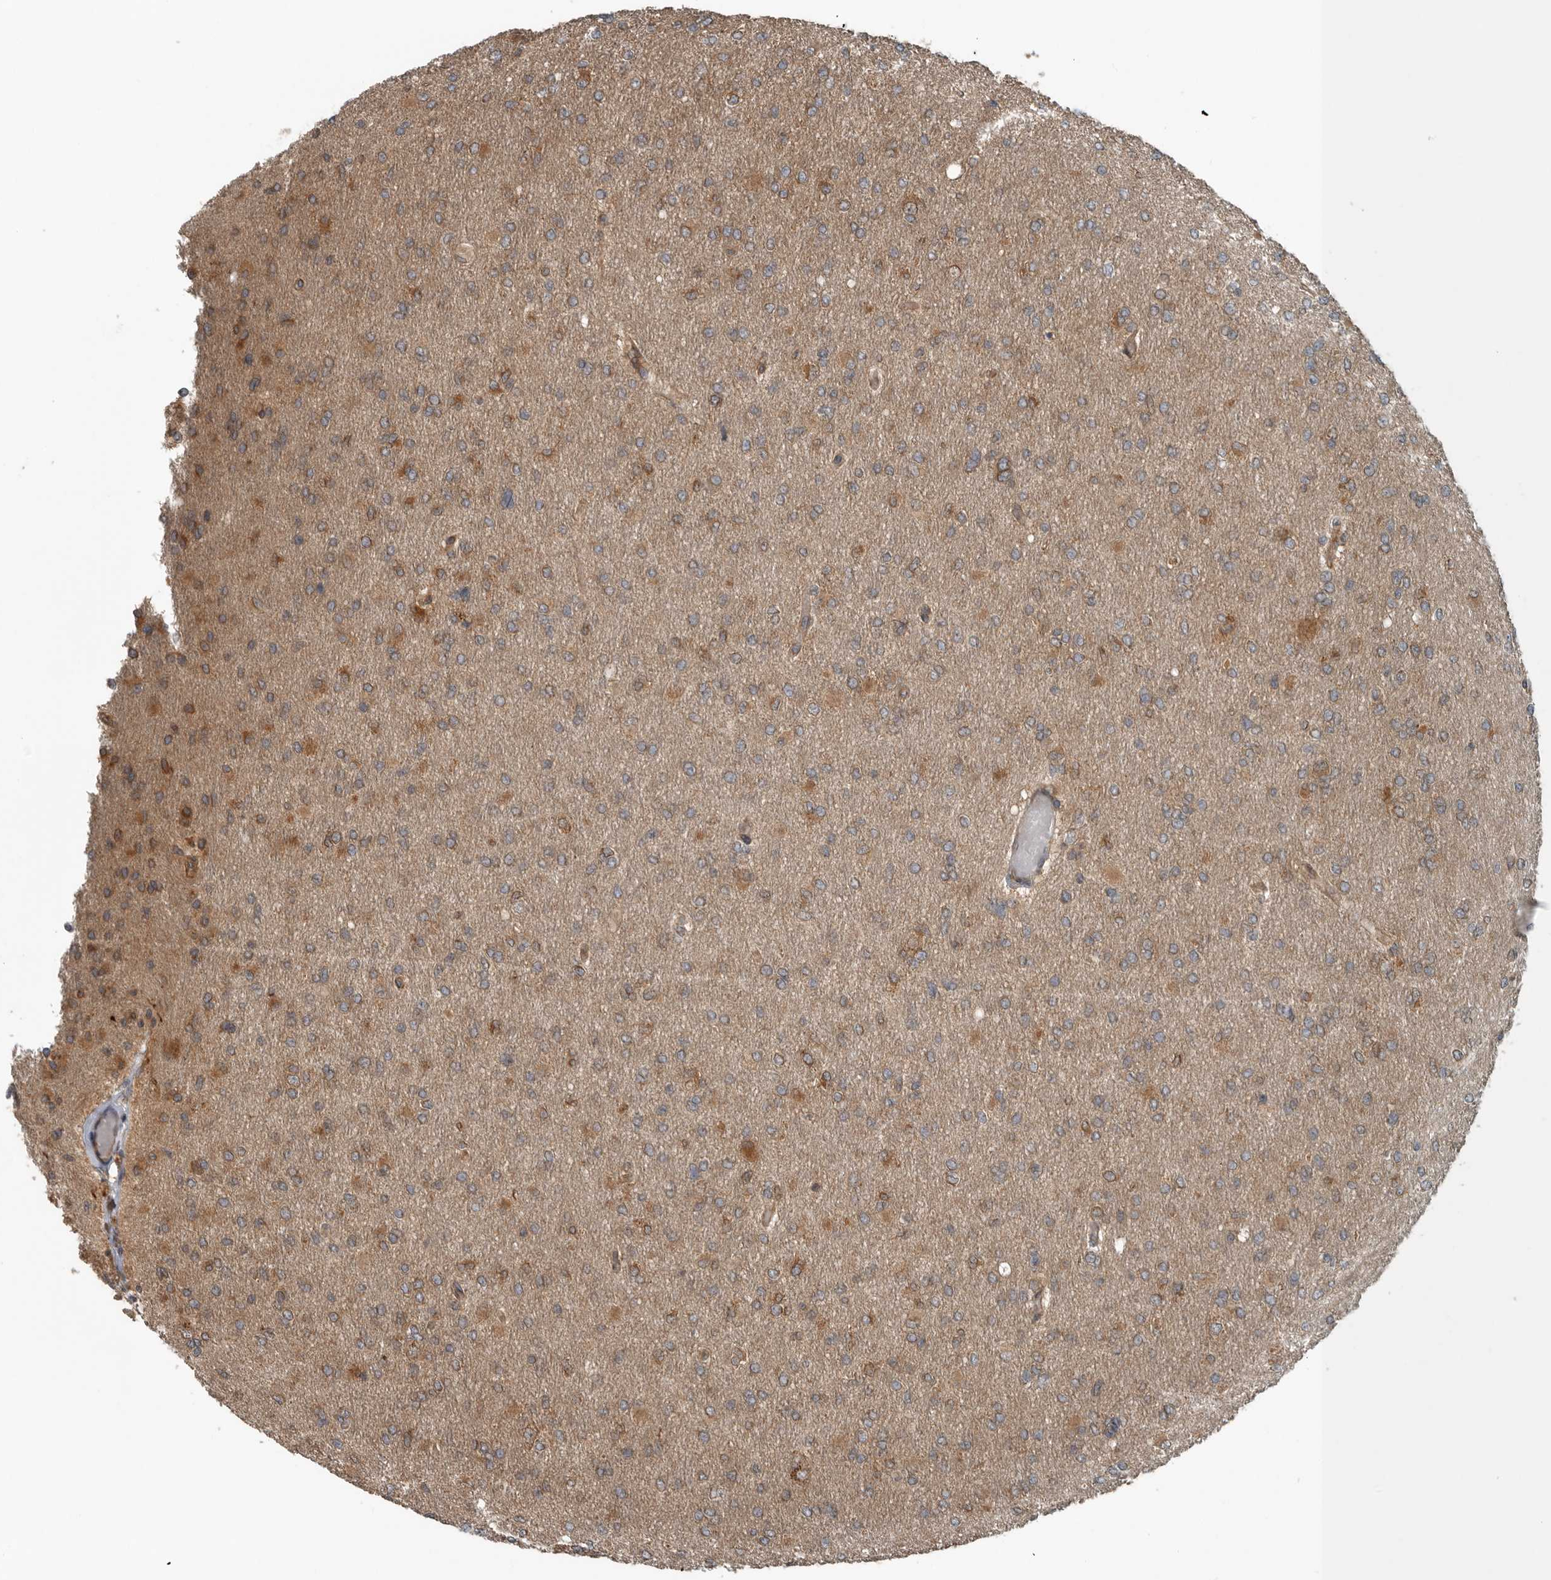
{"staining": {"intensity": "moderate", "quantity": "25%-75%", "location": "cytoplasmic/membranous"}, "tissue": "glioma", "cell_type": "Tumor cells", "image_type": "cancer", "snomed": [{"axis": "morphology", "description": "Glioma, malignant, High grade"}, {"axis": "topography", "description": "Cerebral cortex"}], "caption": "Protein expression analysis of malignant high-grade glioma displays moderate cytoplasmic/membranous expression in about 25%-75% of tumor cells. (DAB = brown stain, brightfield microscopy at high magnification).", "gene": "AMFR", "patient": {"sex": "female", "age": 36}}